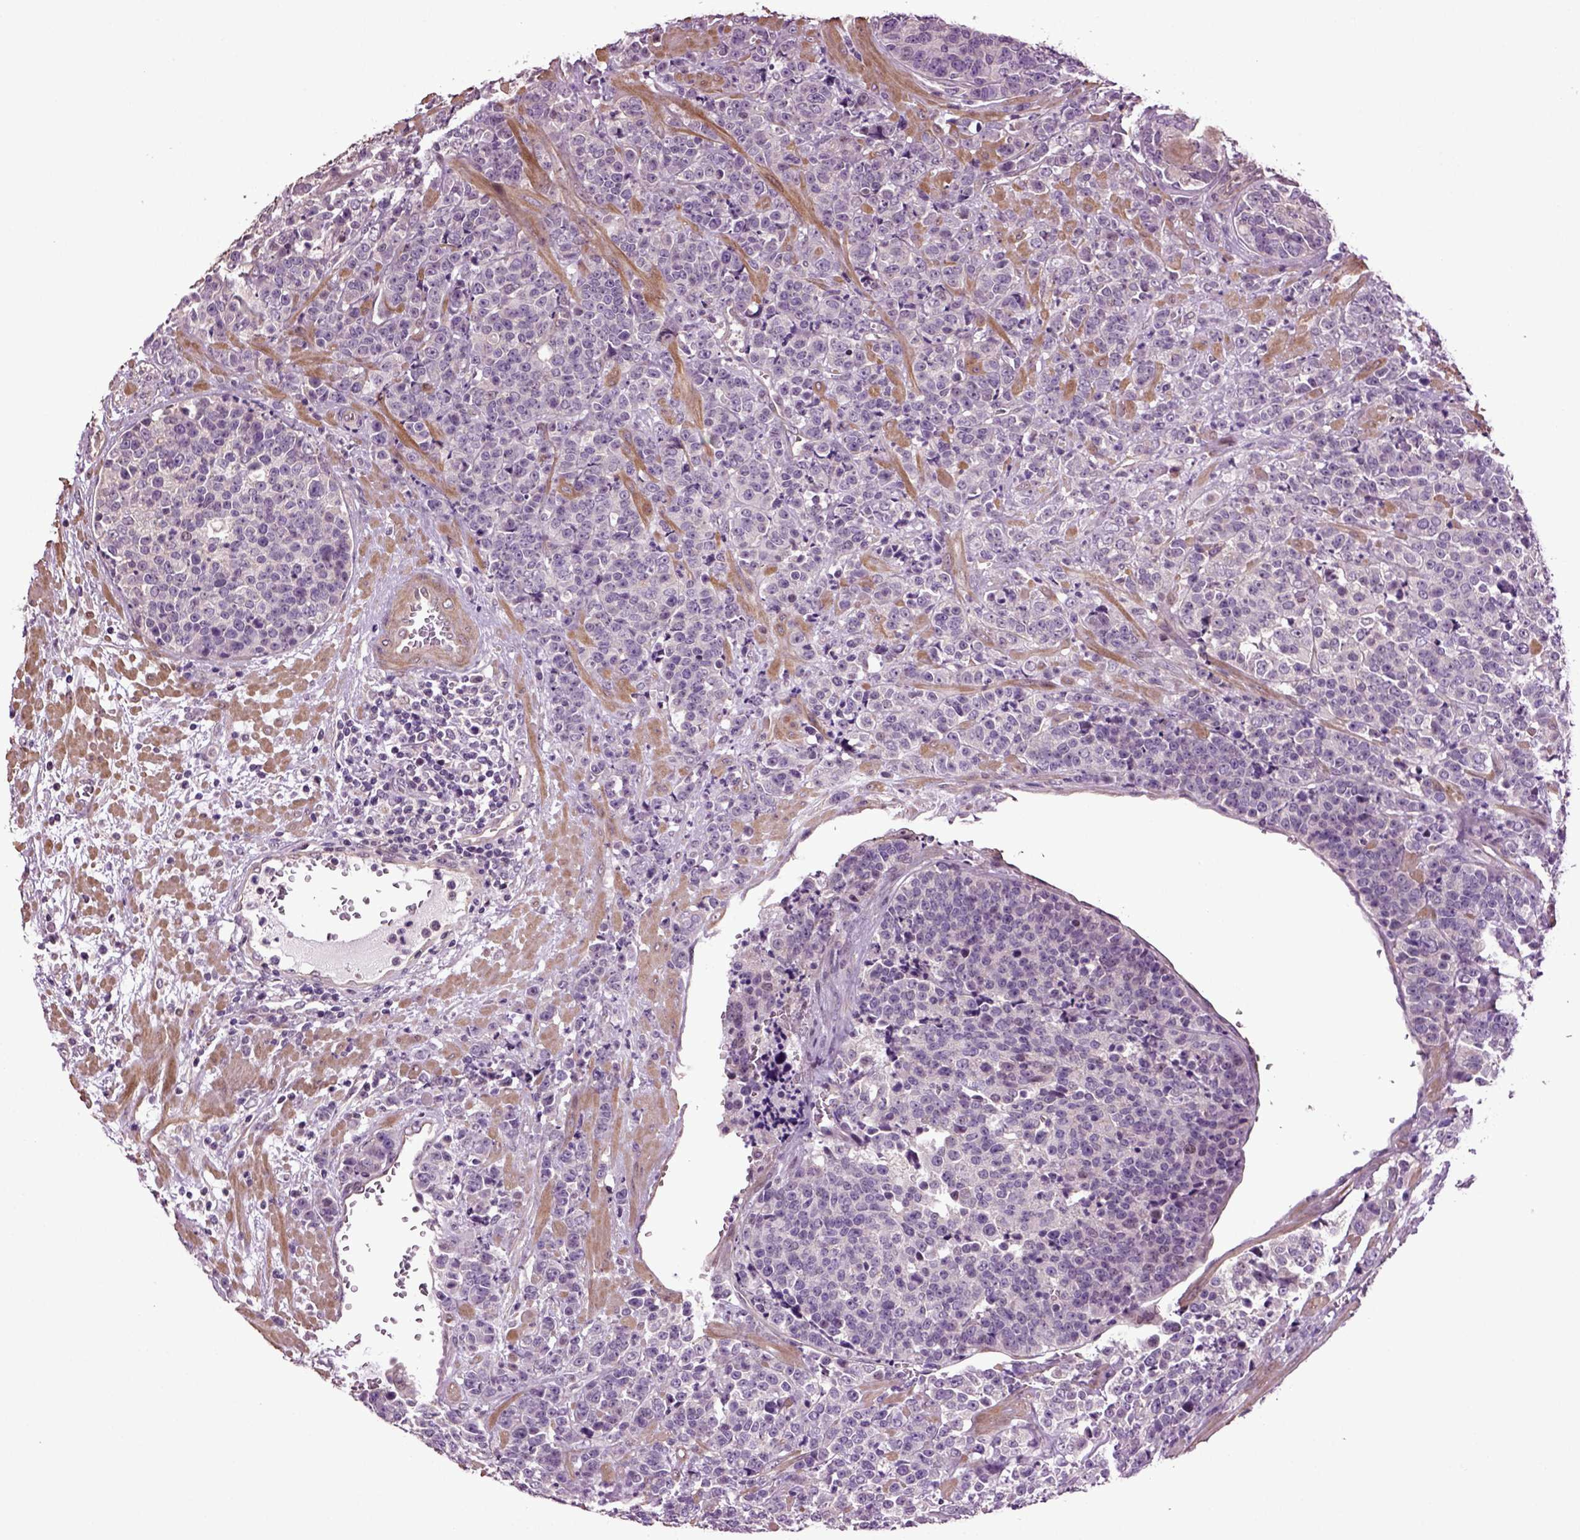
{"staining": {"intensity": "negative", "quantity": "none", "location": "none"}, "tissue": "prostate cancer", "cell_type": "Tumor cells", "image_type": "cancer", "snomed": [{"axis": "morphology", "description": "Adenocarcinoma, NOS"}, {"axis": "topography", "description": "Prostate"}], "caption": "The photomicrograph demonstrates no staining of tumor cells in prostate cancer (adenocarcinoma).", "gene": "HAGHL", "patient": {"sex": "male", "age": 67}}